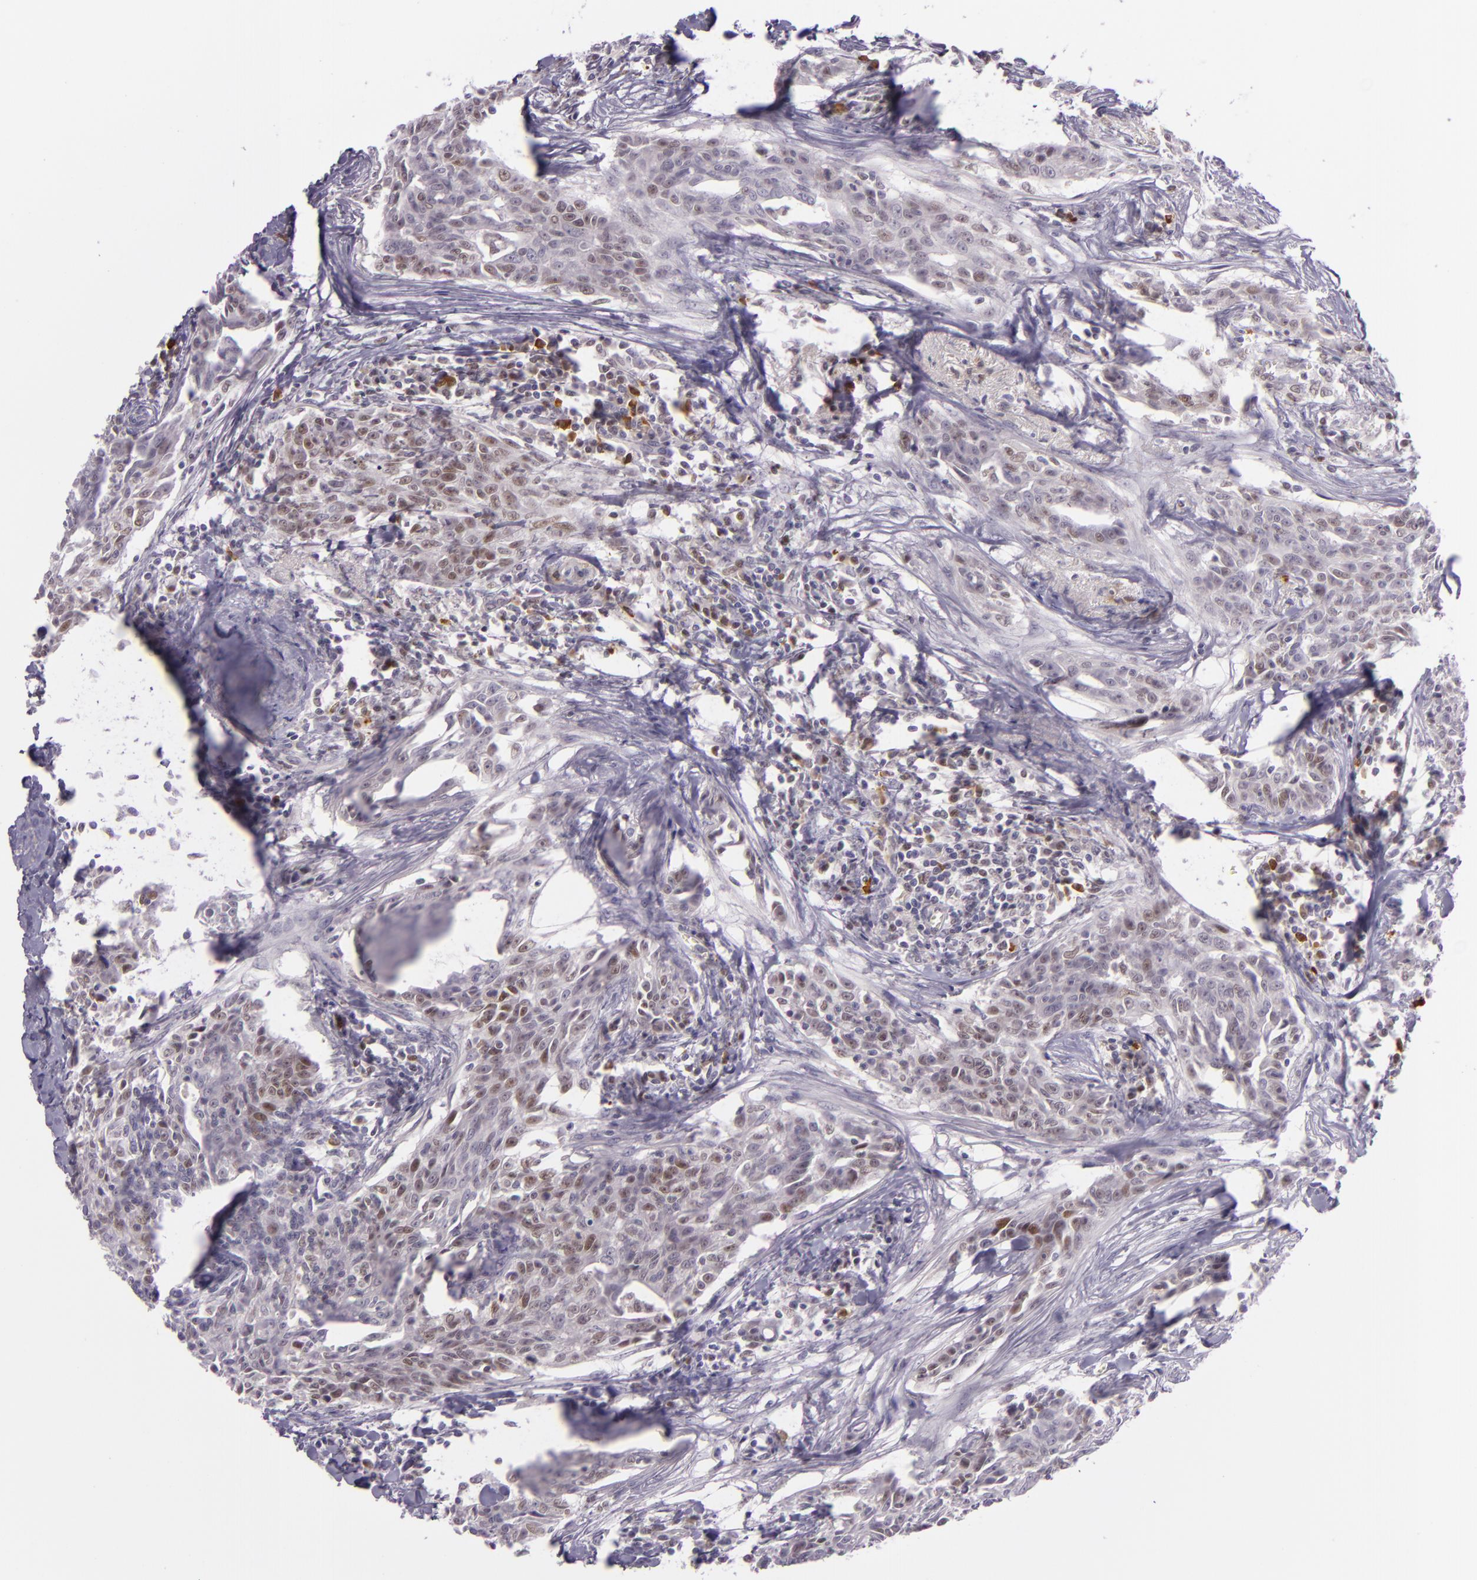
{"staining": {"intensity": "weak", "quantity": "25%-75%", "location": "cytoplasmic/membranous"}, "tissue": "breast cancer", "cell_type": "Tumor cells", "image_type": "cancer", "snomed": [{"axis": "morphology", "description": "Duct carcinoma"}, {"axis": "topography", "description": "Breast"}], "caption": "Human breast cancer (infiltrating ductal carcinoma) stained with a protein marker displays weak staining in tumor cells.", "gene": "CHEK2", "patient": {"sex": "female", "age": 50}}